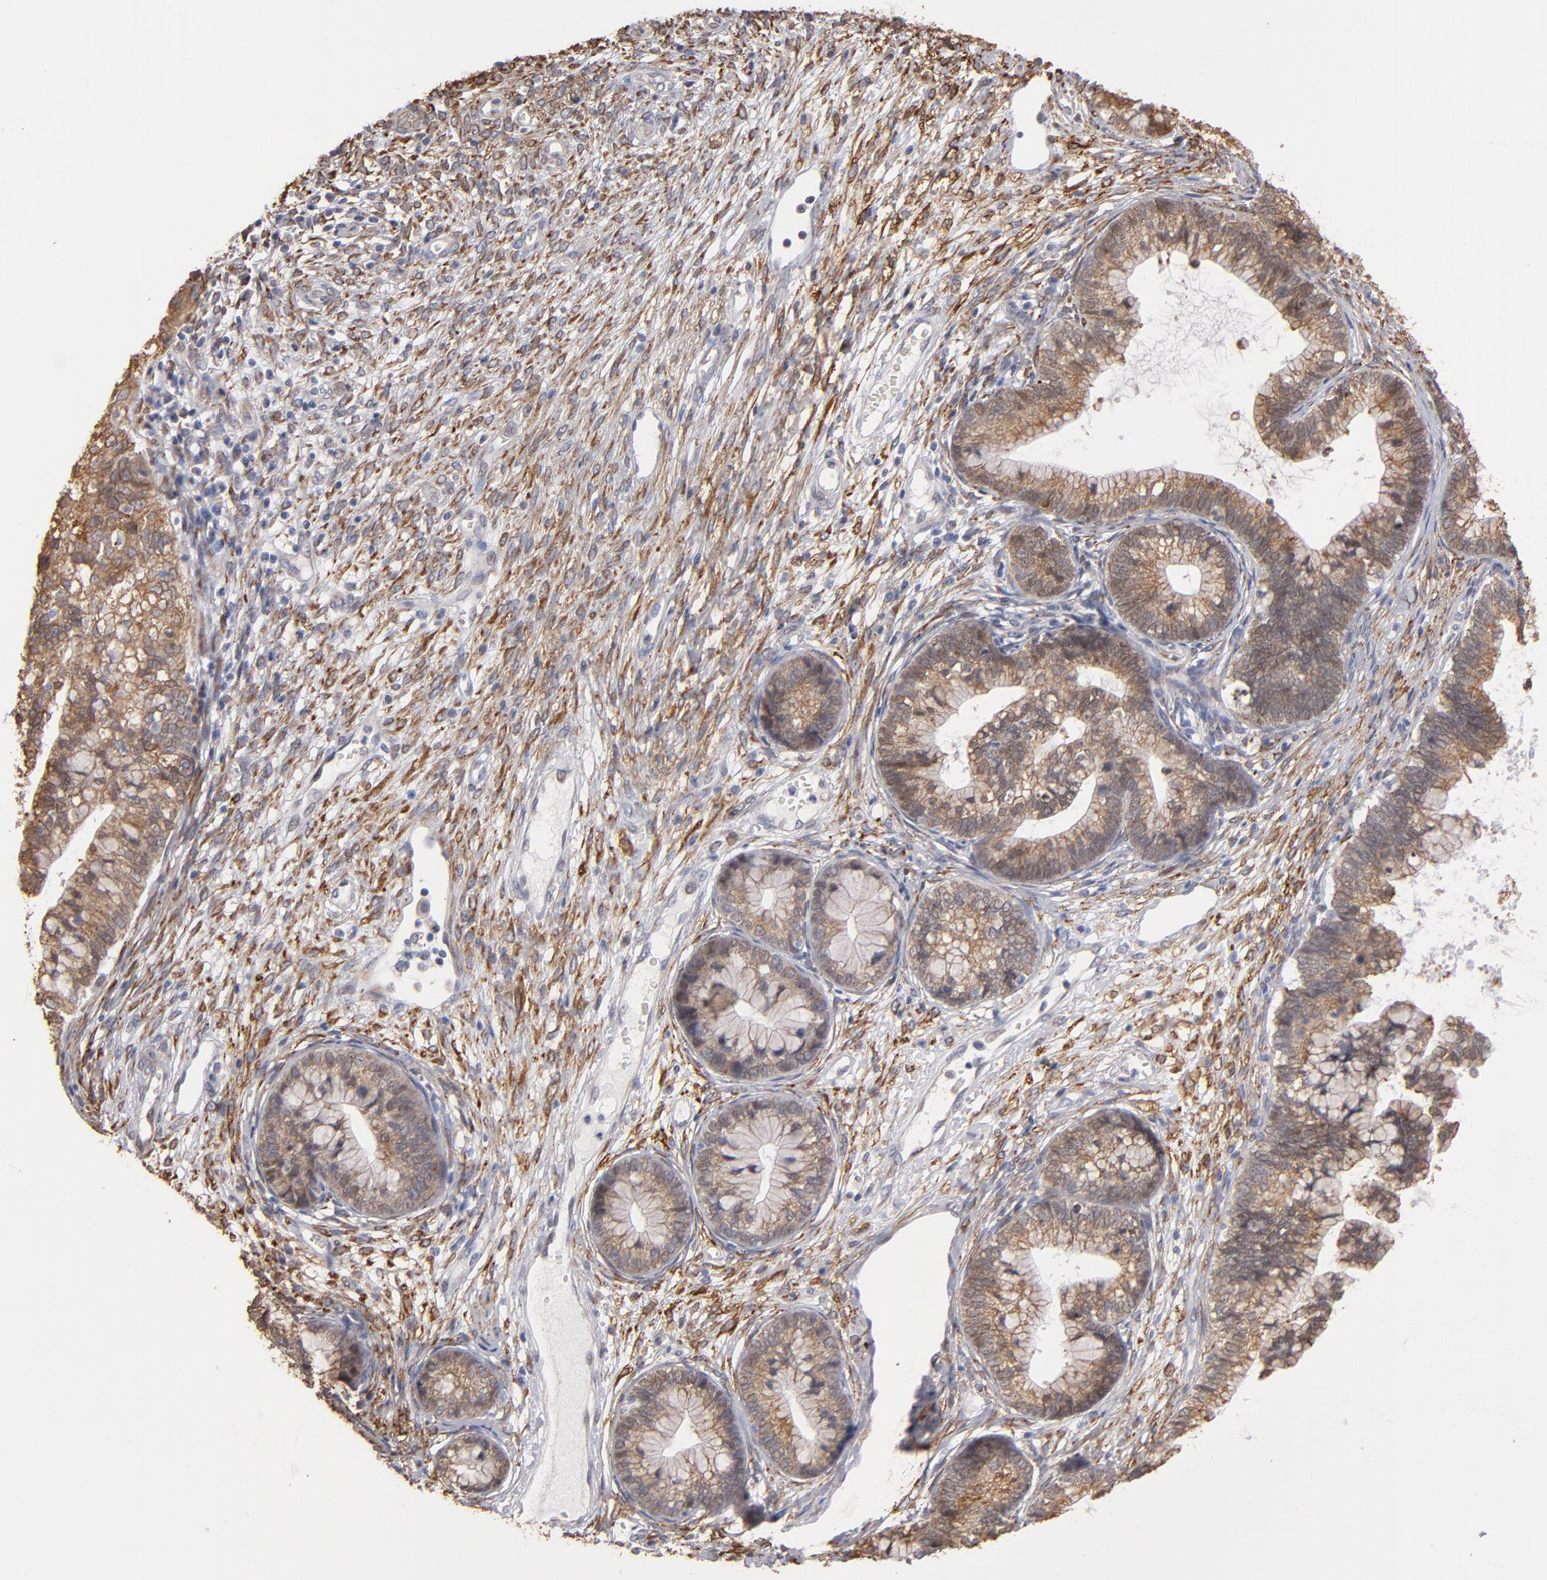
{"staining": {"intensity": "weak", "quantity": ">75%", "location": "cytoplasmic/membranous"}, "tissue": "cervical cancer", "cell_type": "Tumor cells", "image_type": "cancer", "snomed": [{"axis": "morphology", "description": "Adenocarcinoma, NOS"}, {"axis": "topography", "description": "Cervix"}], "caption": "Protein expression analysis of cervical adenocarcinoma reveals weak cytoplasmic/membranous expression in about >75% of tumor cells.", "gene": "PGRMC1", "patient": {"sex": "female", "age": 44}}